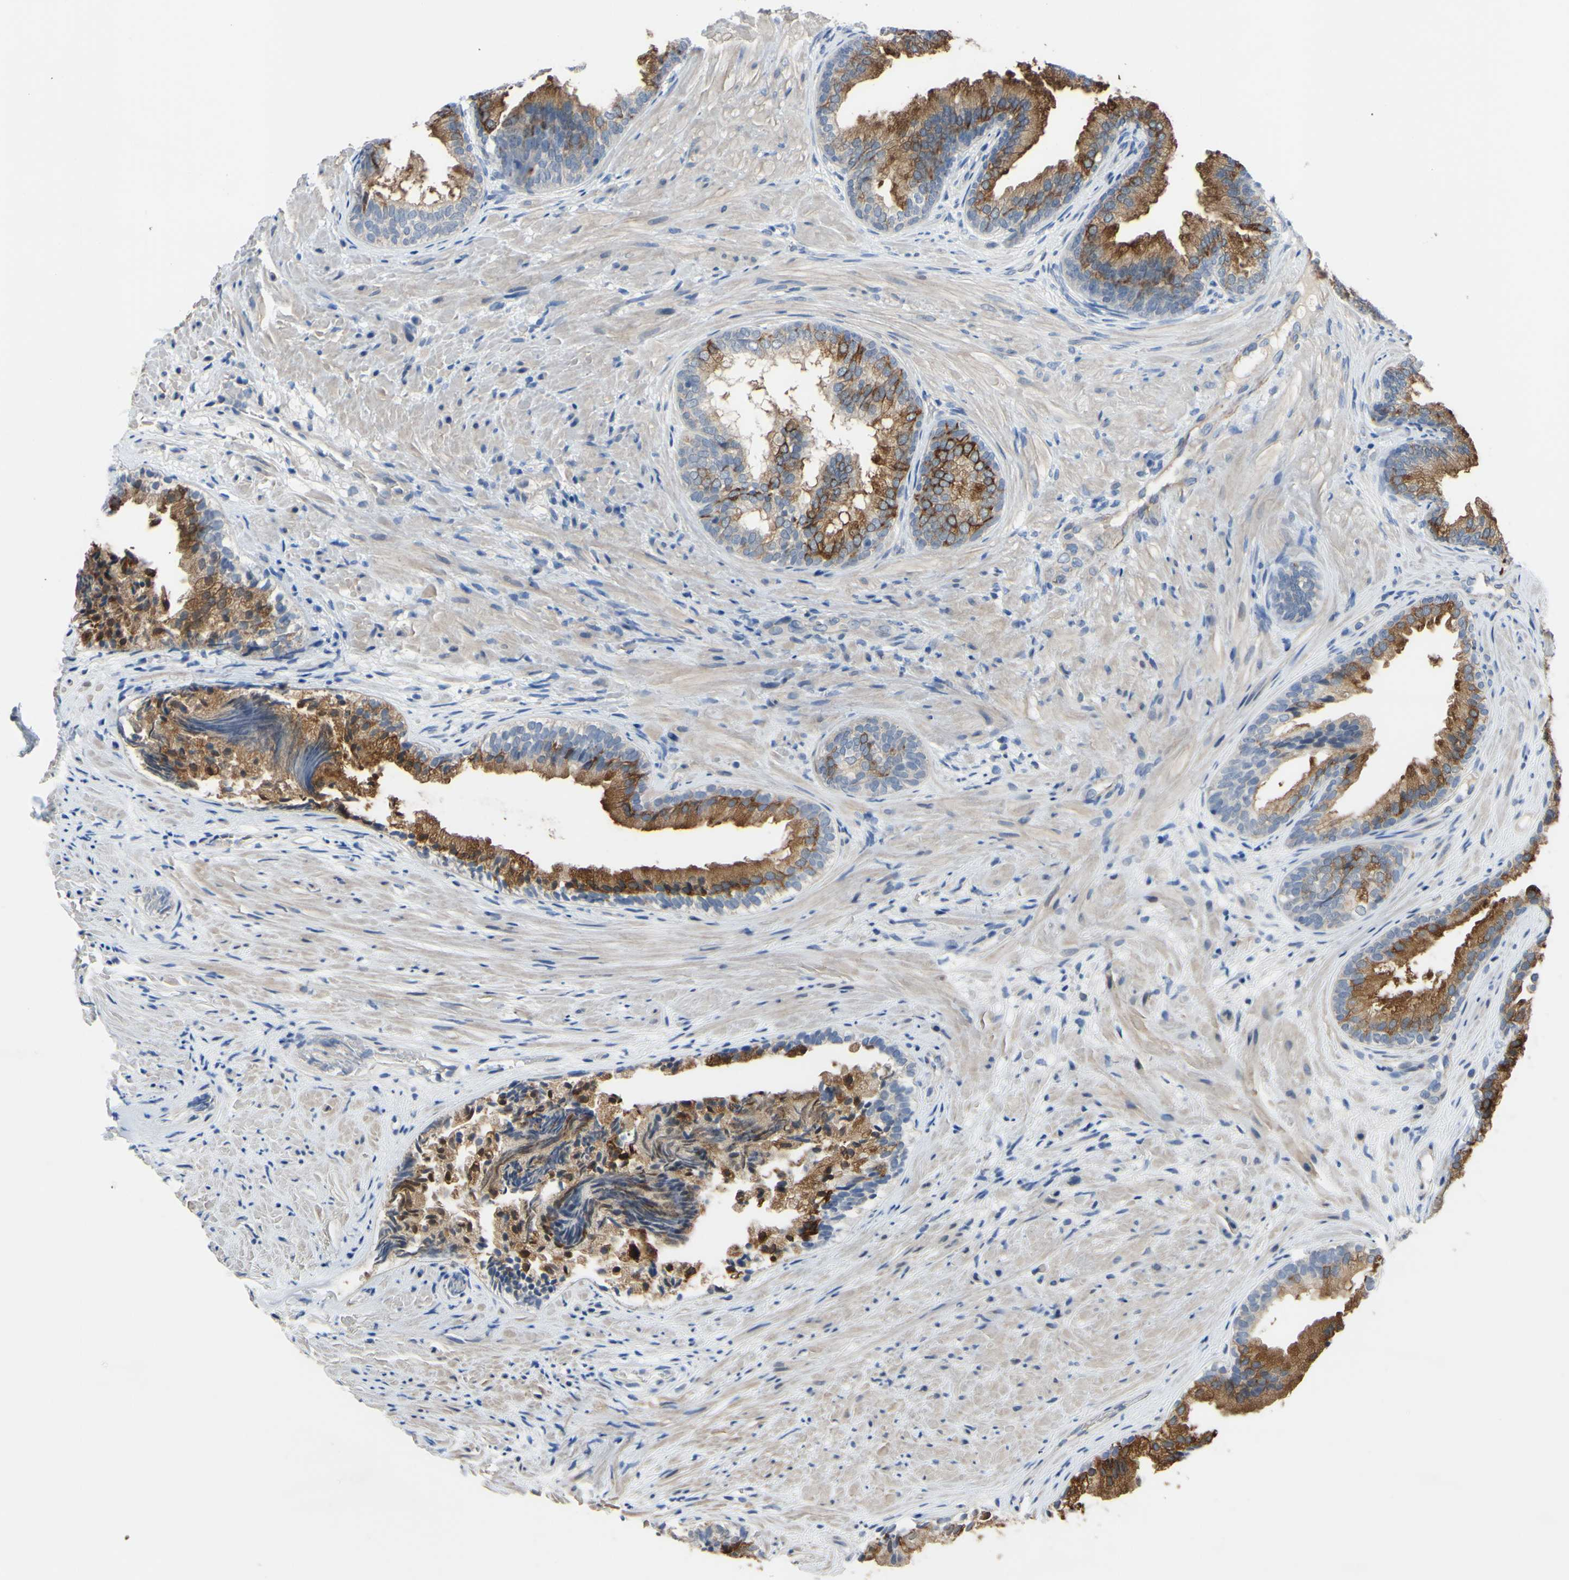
{"staining": {"intensity": "strong", "quantity": ">75%", "location": "cytoplasmic/membranous"}, "tissue": "prostate", "cell_type": "Glandular cells", "image_type": "normal", "snomed": [{"axis": "morphology", "description": "Normal tissue, NOS"}, {"axis": "topography", "description": "Prostate"}], "caption": "Prostate stained with DAB (3,3'-diaminobenzidine) immunohistochemistry reveals high levels of strong cytoplasmic/membranous expression in approximately >75% of glandular cells.", "gene": "LHX9", "patient": {"sex": "male", "age": 76}}